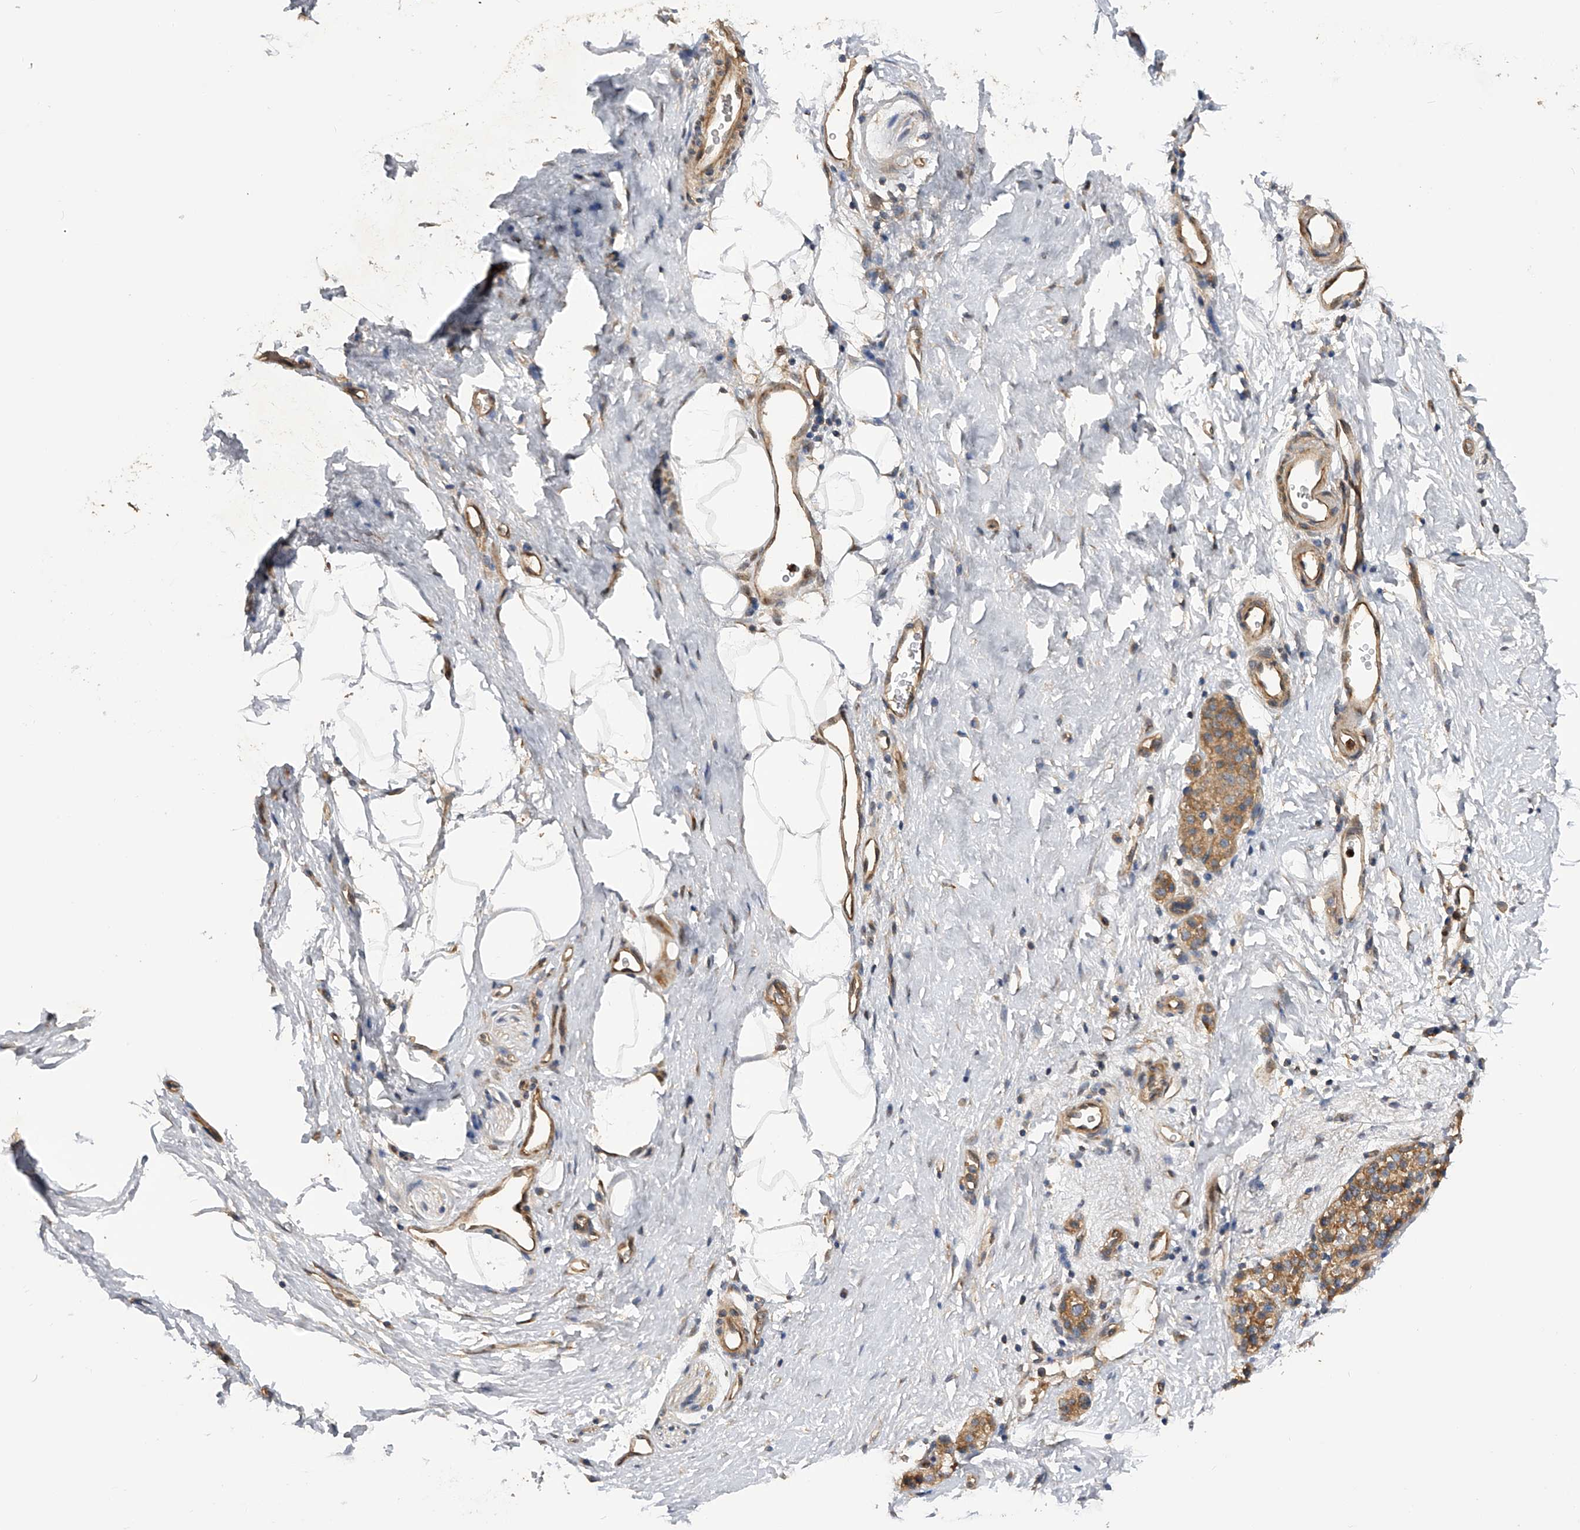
{"staining": {"intensity": "moderate", "quantity": ">75%", "location": "cytoplasmic/membranous"}, "tissue": "pancreatic cancer", "cell_type": "Tumor cells", "image_type": "cancer", "snomed": [{"axis": "morphology", "description": "Adenocarcinoma, NOS"}, {"axis": "topography", "description": "Pancreas"}], "caption": "Protein staining reveals moderate cytoplasmic/membranous positivity in approximately >75% of tumor cells in pancreatic adenocarcinoma.", "gene": "PTPRA", "patient": {"sex": "male", "age": 50}}